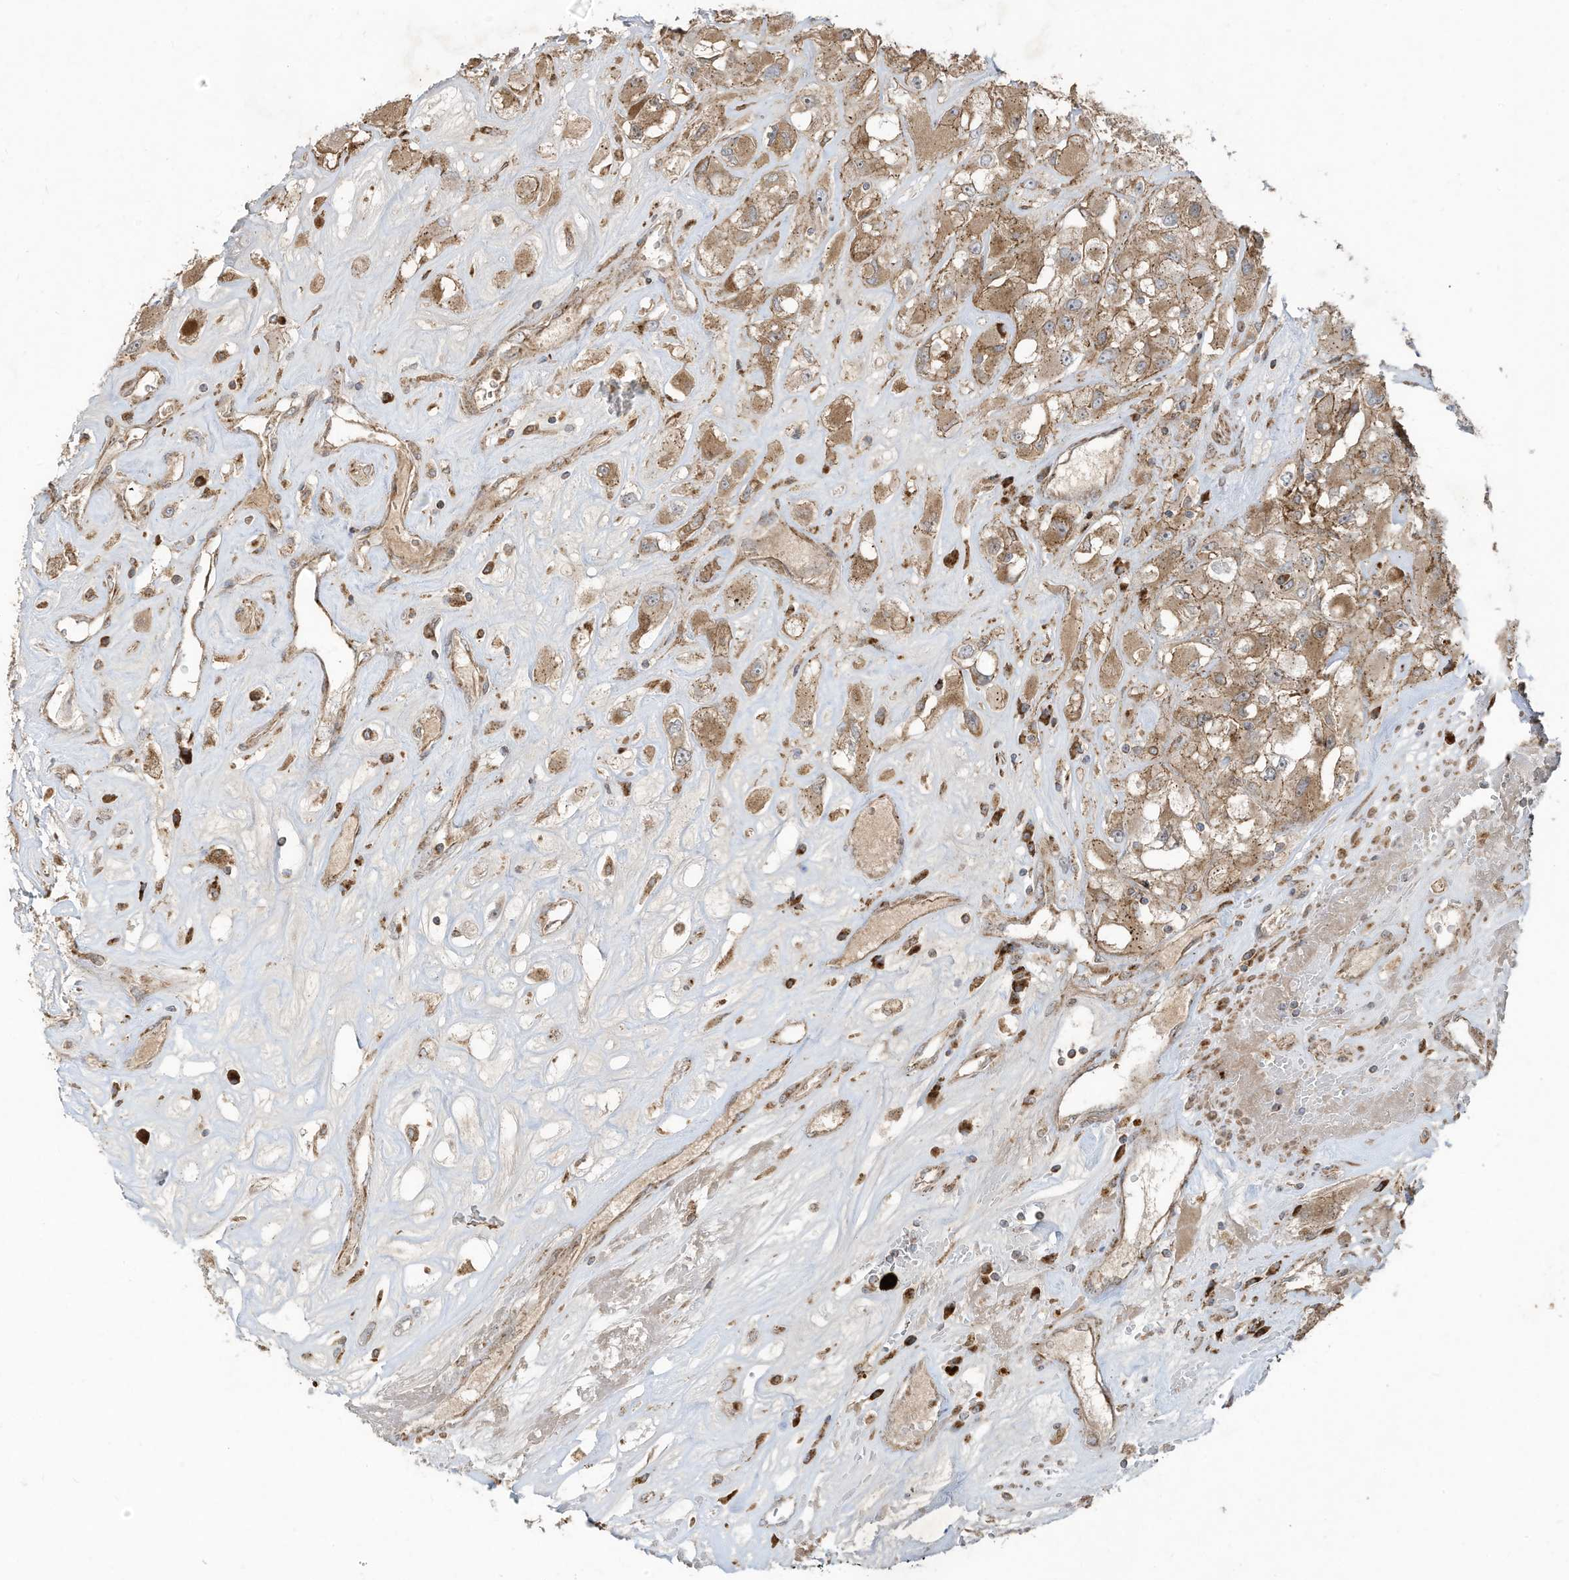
{"staining": {"intensity": "moderate", "quantity": ">75%", "location": "cytoplasmic/membranous"}, "tissue": "renal cancer", "cell_type": "Tumor cells", "image_type": "cancer", "snomed": [{"axis": "morphology", "description": "Adenocarcinoma, NOS"}, {"axis": "topography", "description": "Kidney"}], "caption": "Renal cancer (adenocarcinoma) tissue displays moderate cytoplasmic/membranous expression in about >75% of tumor cells, visualized by immunohistochemistry.", "gene": "C2orf74", "patient": {"sex": "female", "age": 52}}